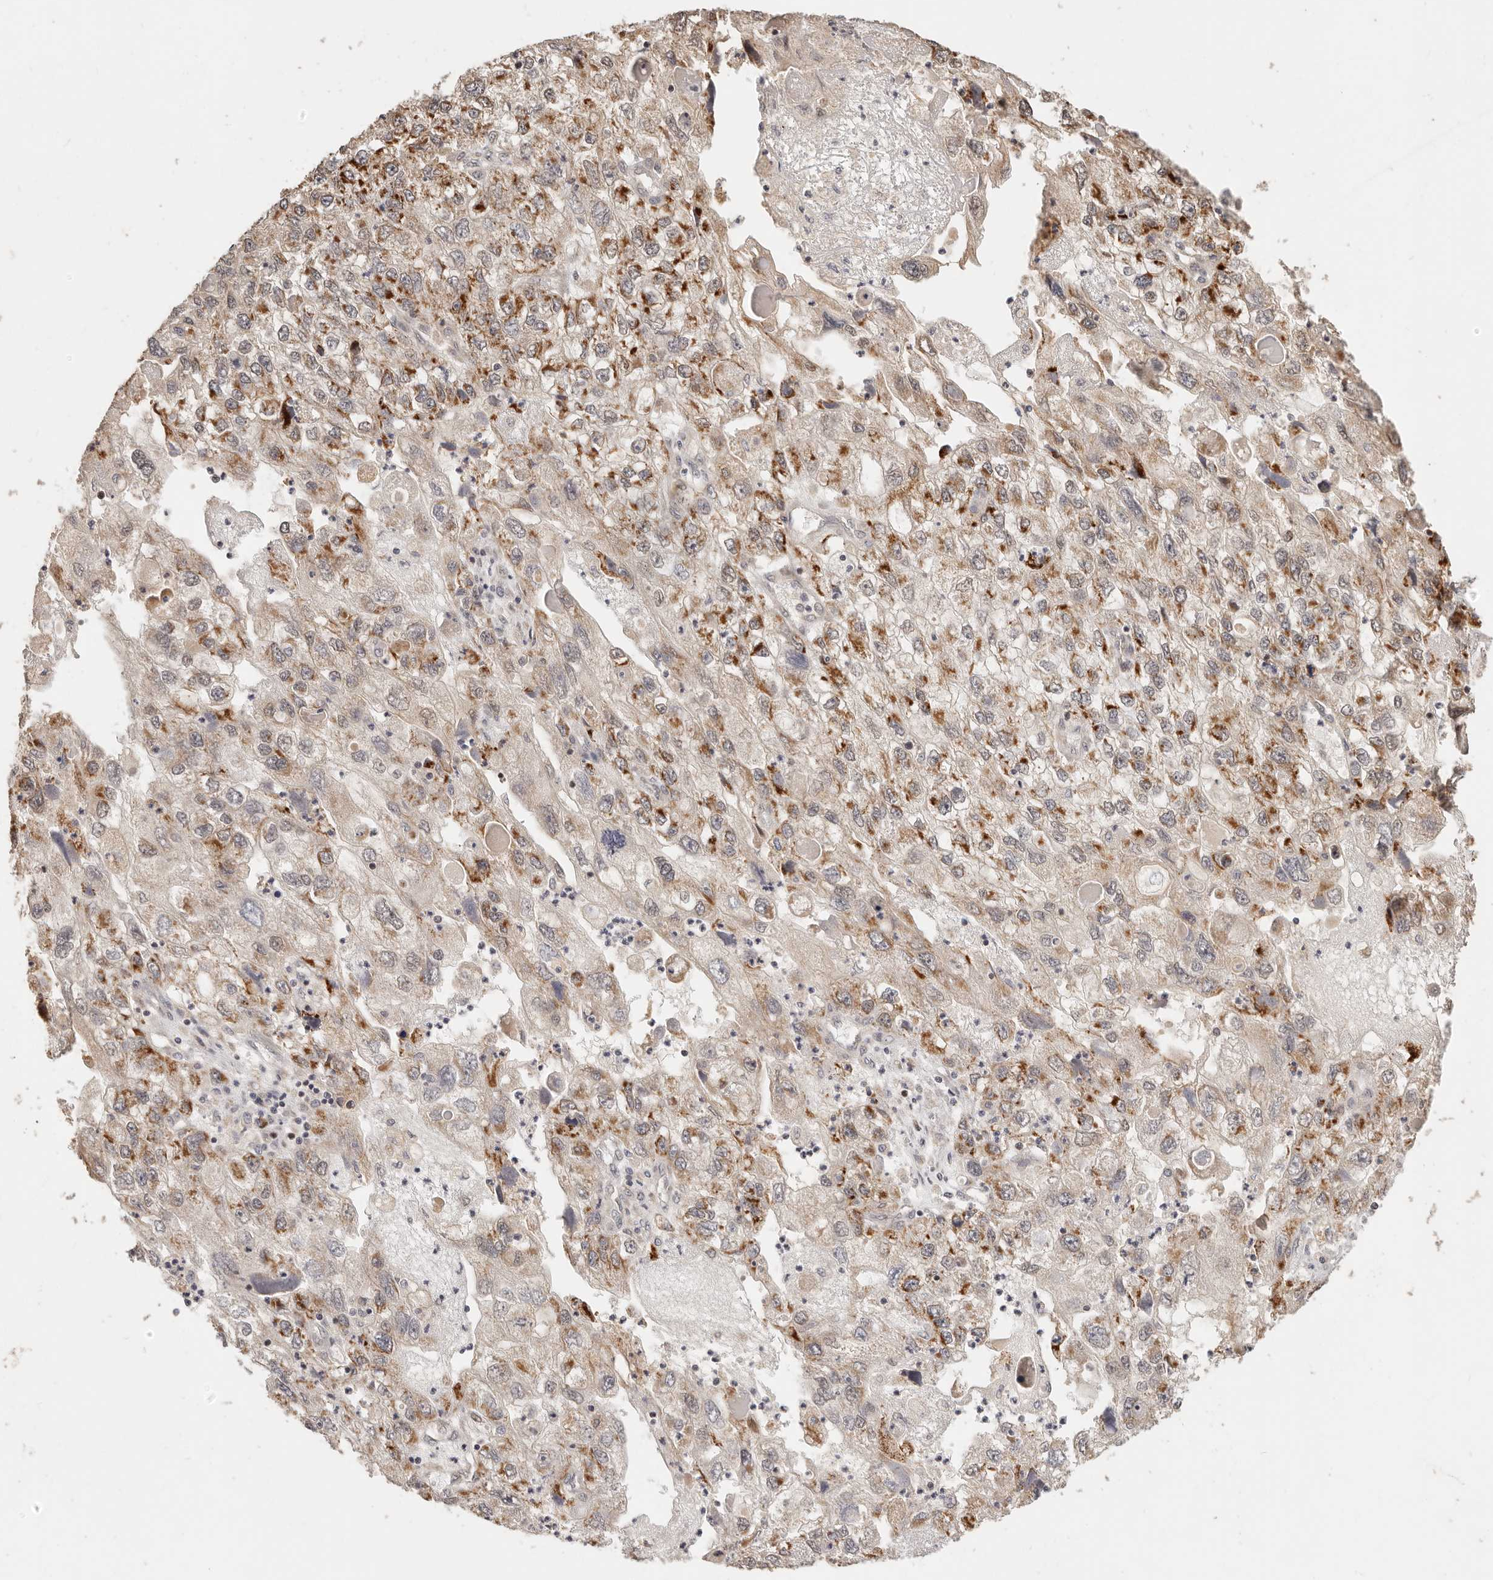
{"staining": {"intensity": "strong", "quantity": "<25%", "location": "cytoplasmic/membranous"}, "tissue": "endometrial cancer", "cell_type": "Tumor cells", "image_type": "cancer", "snomed": [{"axis": "morphology", "description": "Adenocarcinoma, NOS"}, {"axis": "topography", "description": "Endometrium"}], "caption": "Human endometrial cancer stained for a protein (brown) exhibits strong cytoplasmic/membranous positive staining in about <25% of tumor cells.", "gene": "TIMM17A", "patient": {"sex": "female", "age": 49}}